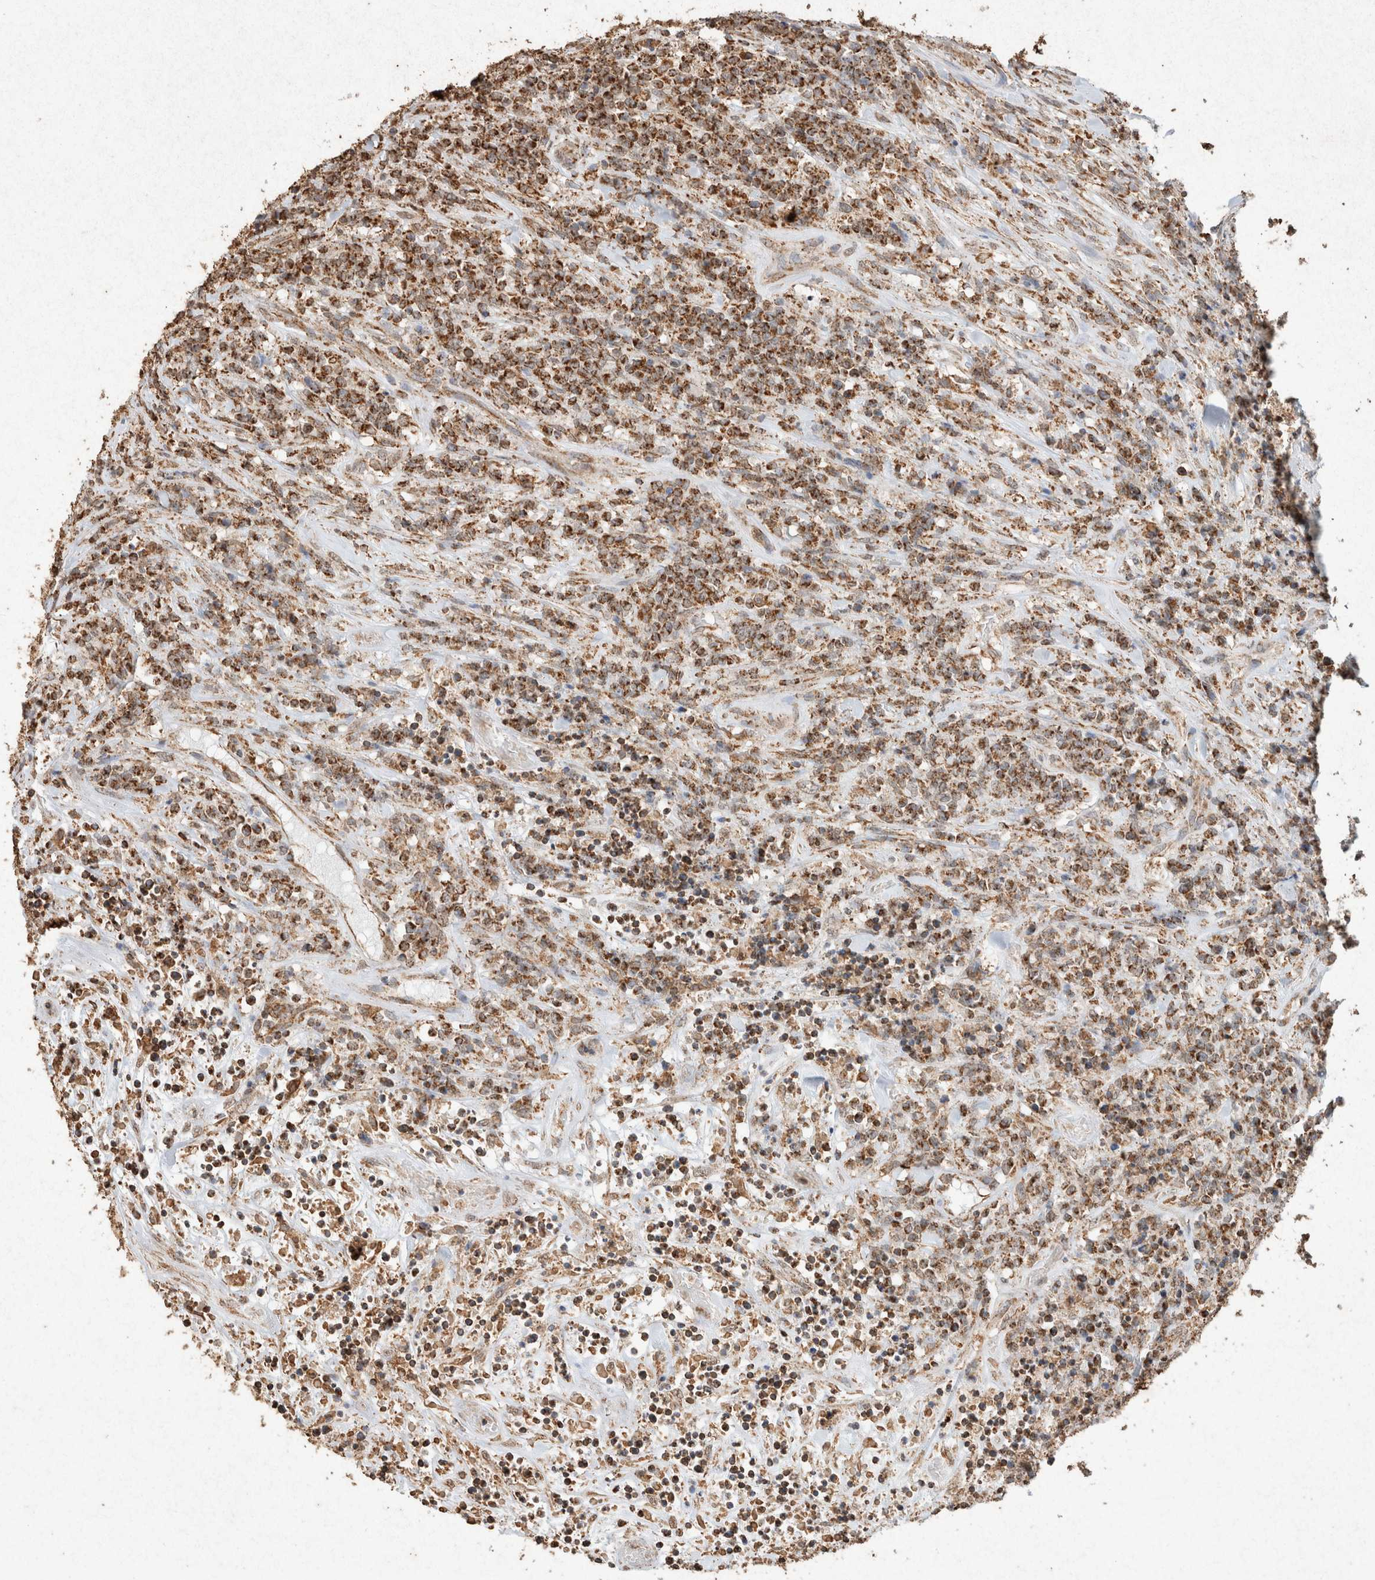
{"staining": {"intensity": "strong", "quantity": ">75%", "location": "cytoplasmic/membranous"}, "tissue": "lymphoma", "cell_type": "Tumor cells", "image_type": "cancer", "snomed": [{"axis": "morphology", "description": "Malignant lymphoma, non-Hodgkin's type, High grade"}, {"axis": "topography", "description": "Soft tissue"}], "caption": "Brown immunohistochemical staining in human high-grade malignant lymphoma, non-Hodgkin's type shows strong cytoplasmic/membranous staining in approximately >75% of tumor cells.", "gene": "SDC2", "patient": {"sex": "male", "age": 18}}